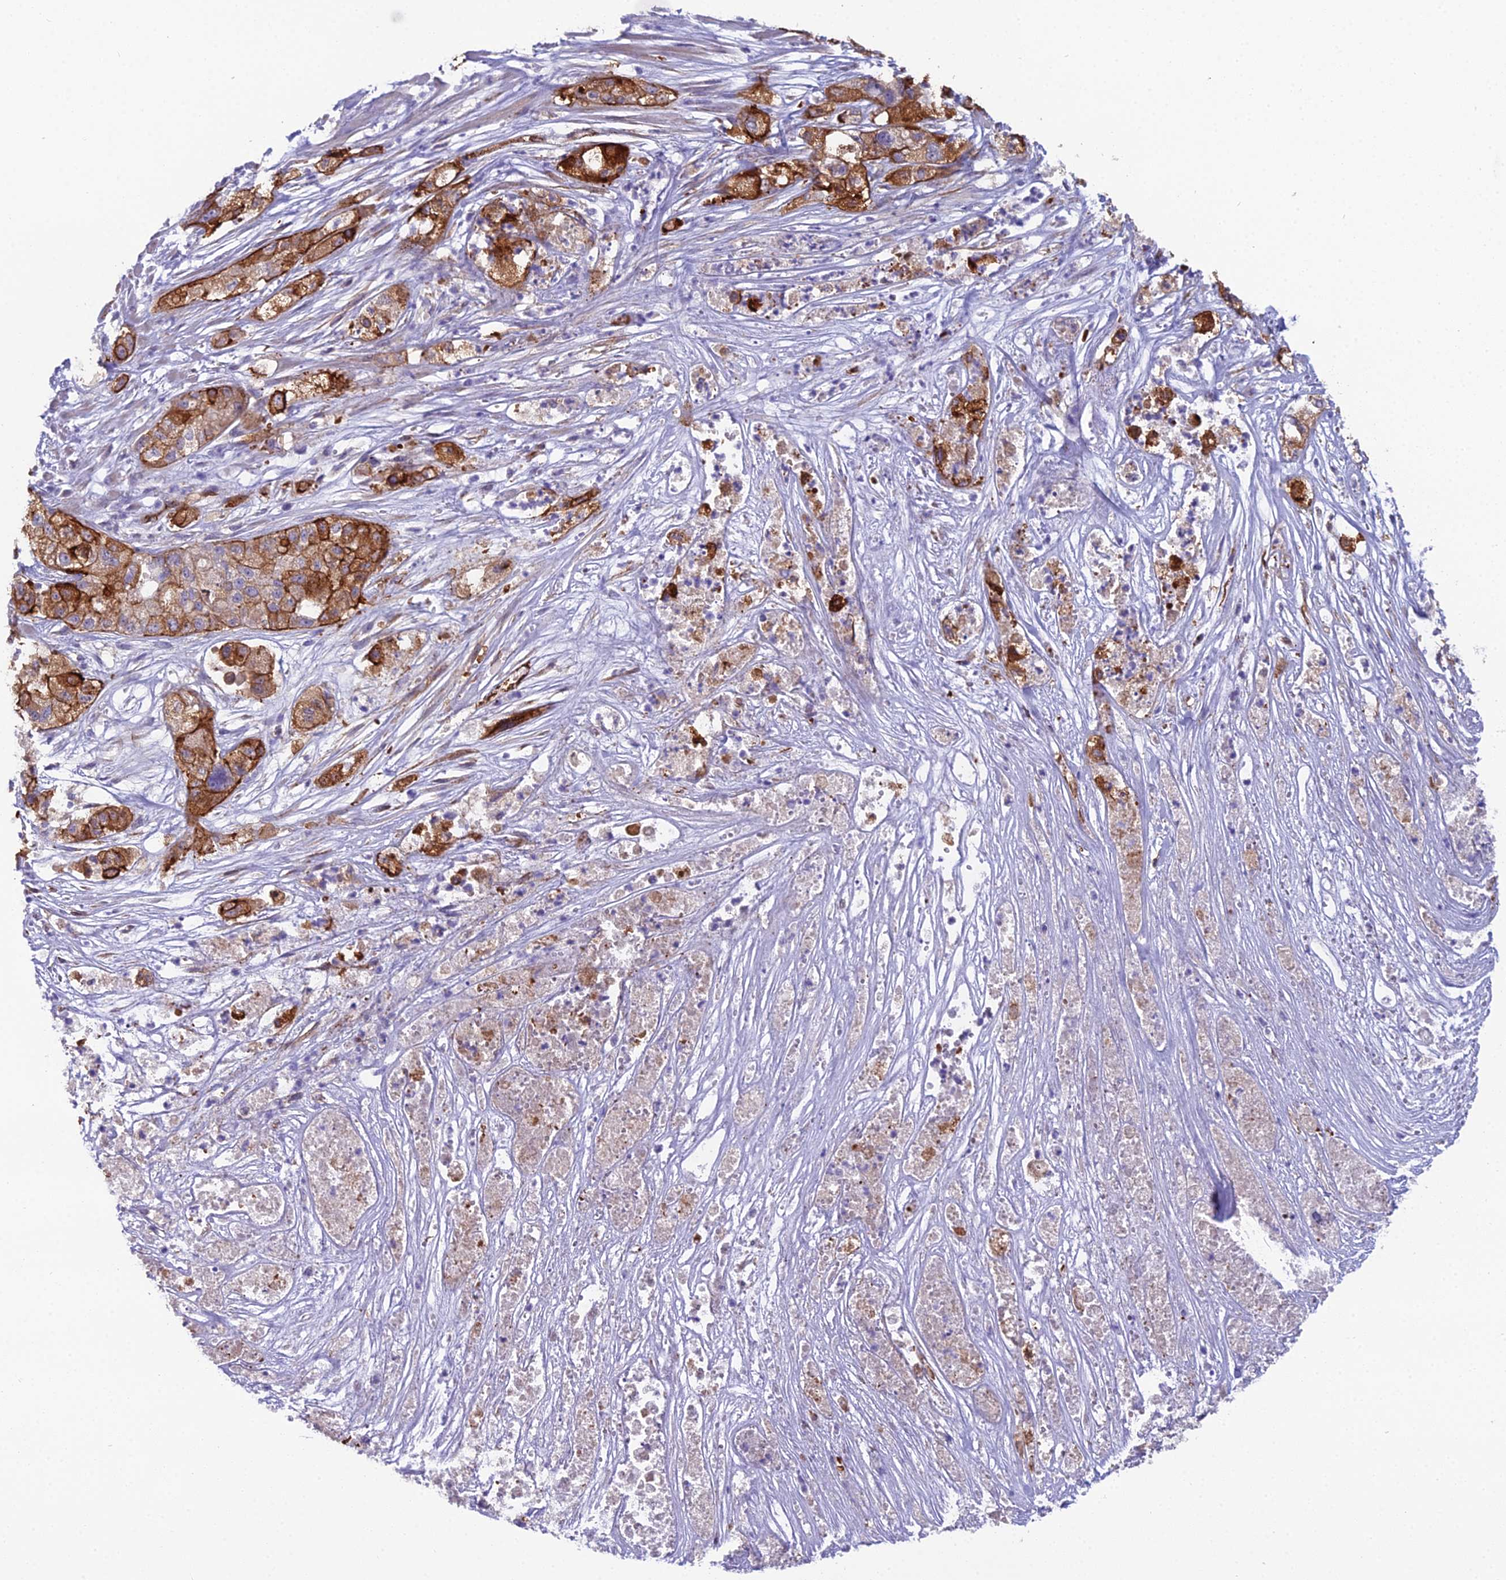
{"staining": {"intensity": "strong", "quantity": ">75%", "location": "cytoplasmic/membranous"}, "tissue": "pancreatic cancer", "cell_type": "Tumor cells", "image_type": "cancer", "snomed": [{"axis": "morphology", "description": "Adenocarcinoma, NOS"}, {"axis": "topography", "description": "Pancreas"}], "caption": "Pancreatic cancer stained with immunohistochemistry (IHC) demonstrates strong cytoplasmic/membranous positivity in about >75% of tumor cells.", "gene": "CFAP47", "patient": {"sex": "female", "age": 78}}